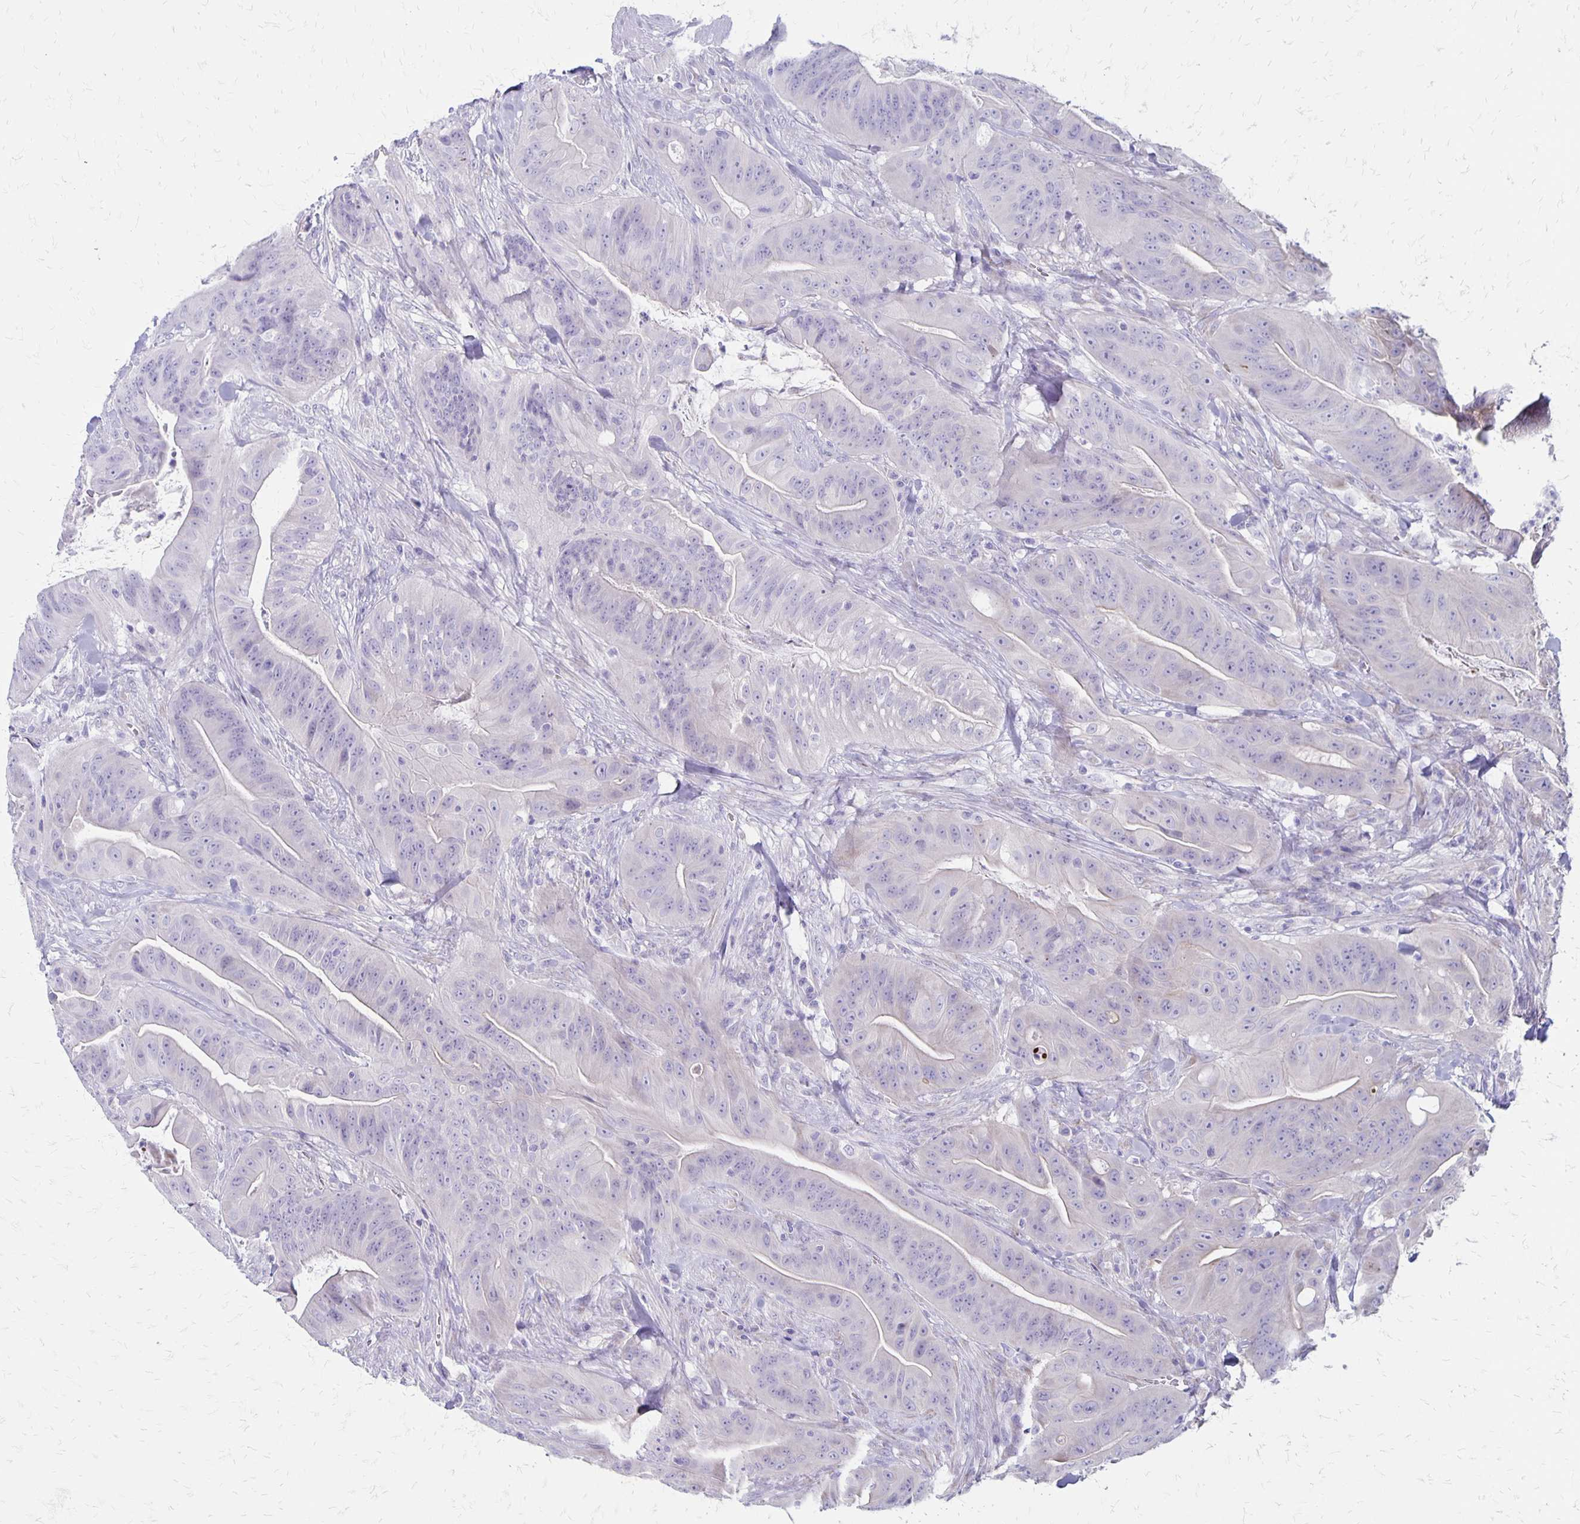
{"staining": {"intensity": "negative", "quantity": "none", "location": "none"}, "tissue": "colorectal cancer", "cell_type": "Tumor cells", "image_type": "cancer", "snomed": [{"axis": "morphology", "description": "Adenocarcinoma, NOS"}, {"axis": "topography", "description": "Colon"}], "caption": "Human colorectal adenocarcinoma stained for a protein using immunohistochemistry (IHC) reveals no positivity in tumor cells.", "gene": "HOMER1", "patient": {"sex": "male", "age": 33}}